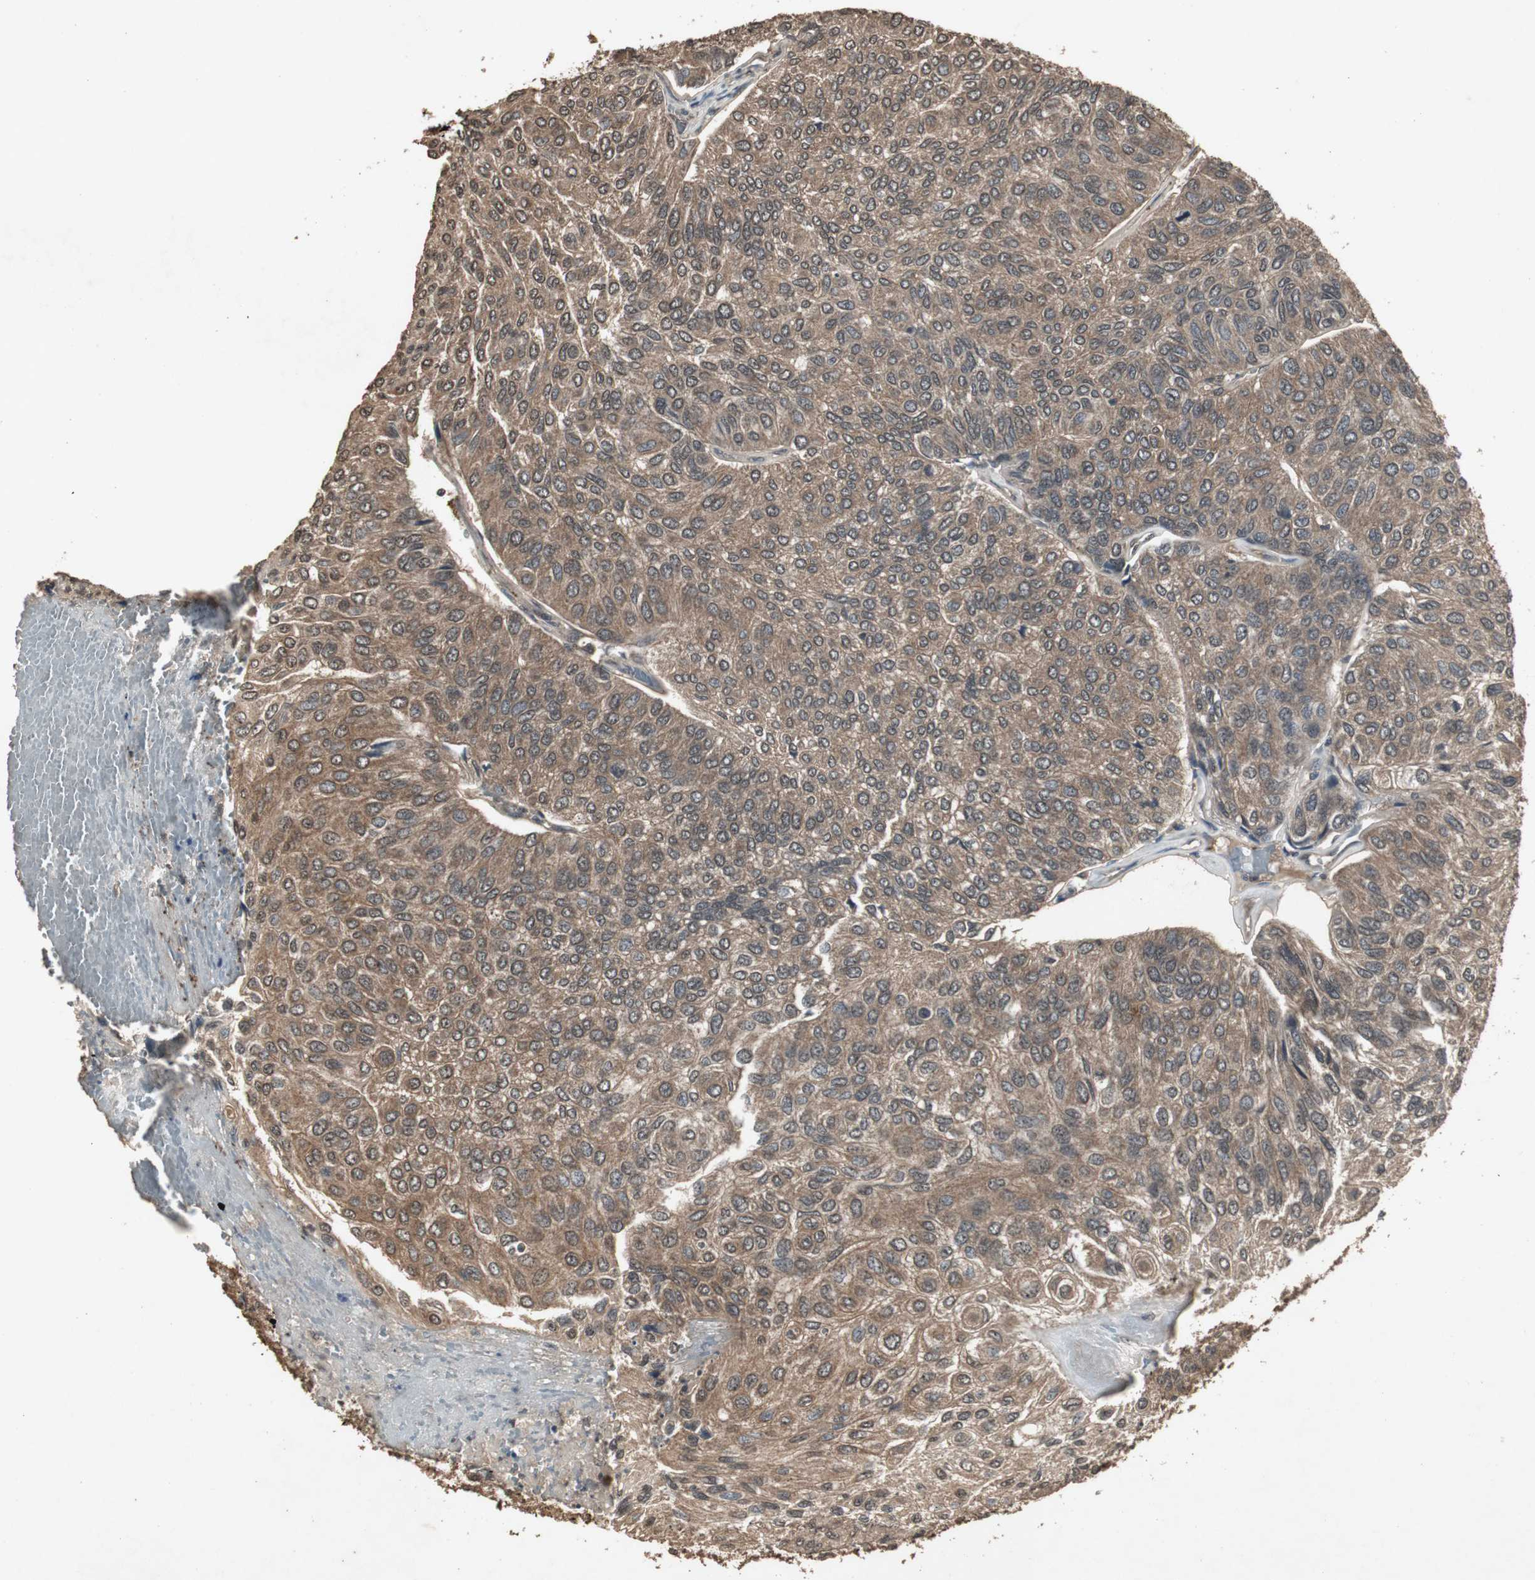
{"staining": {"intensity": "moderate", "quantity": ">75%", "location": "cytoplasmic/membranous,nuclear"}, "tissue": "urothelial cancer", "cell_type": "Tumor cells", "image_type": "cancer", "snomed": [{"axis": "morphology", "description": "Urothelial carcinoma, High grade"}, {"axis": "topography", "description": "Urinary bladder"}], "caption": "Immunohistochemistry (IHC) (DAB) staining of human high-grade urothelial carcinoma exhibits moderate cytoplasmic/membranous and nuclear protein staining in about >75% of tumor cells. Using DAB (3,3'-diaminobenzidine) (brown) and hematoxylin (blue) stains, captured at high magnification using brightfield microscopy.", "gene": "EMX1", "patient": {"sex": "male", "age": 66}}